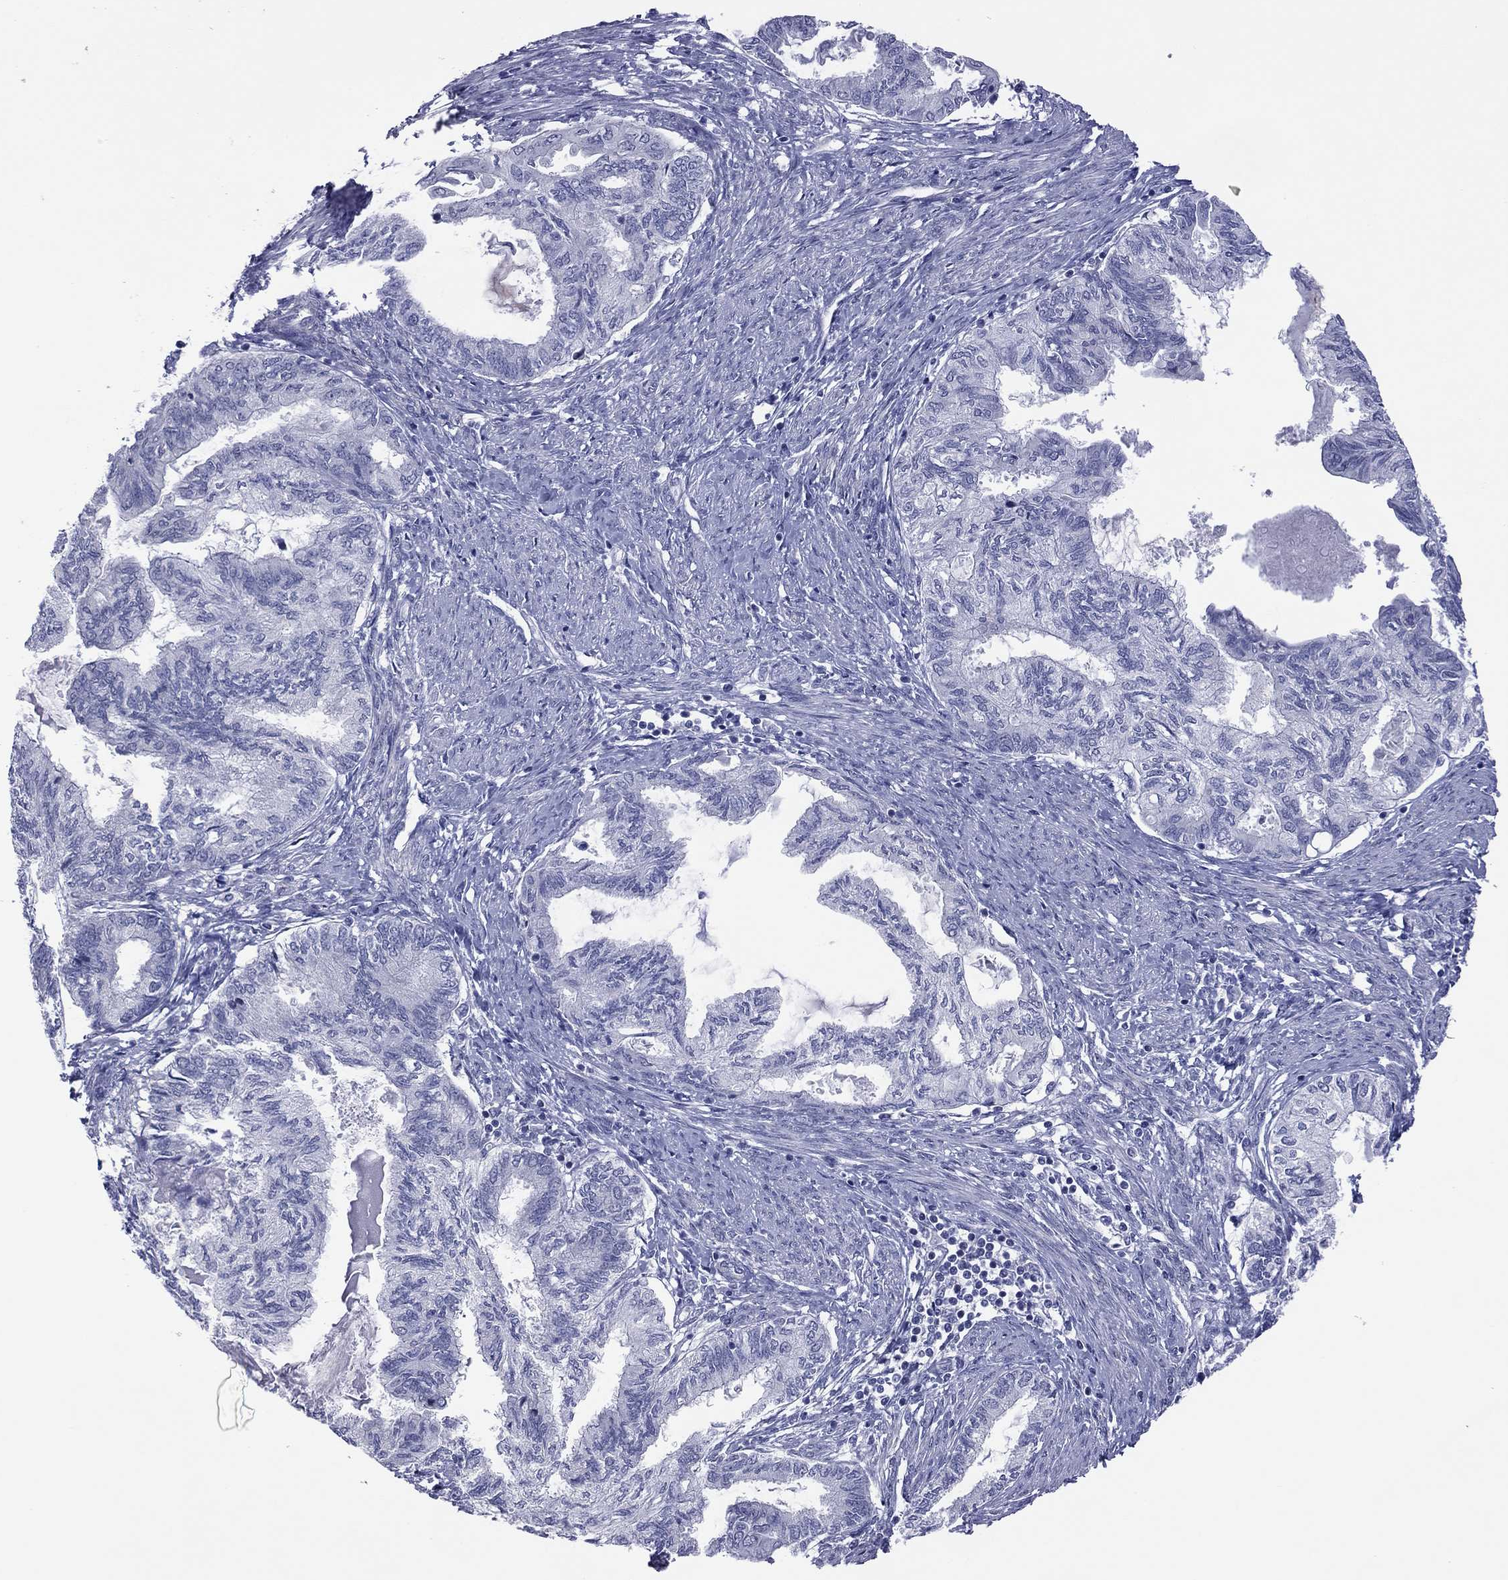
{"staining": {"intensity": "negative", "quantity": "none", "location": "none"}, "tissue": "endometrial cancer", "cell_type": "Tumor cells", "image_type": "cancer", "snomed": [{"axis": "morphology", "description": "Adenocarcinoma, NOS"}, {"axis": "topography", "description": "Endometrium"}], "caption": "Endometrial cancer (adenocarcinoma) stained for a protein using immunohistochemistry shows no staining tumor cells.", "gene": "POU5F2", "patient": {"sex": "female", "age": 86}}